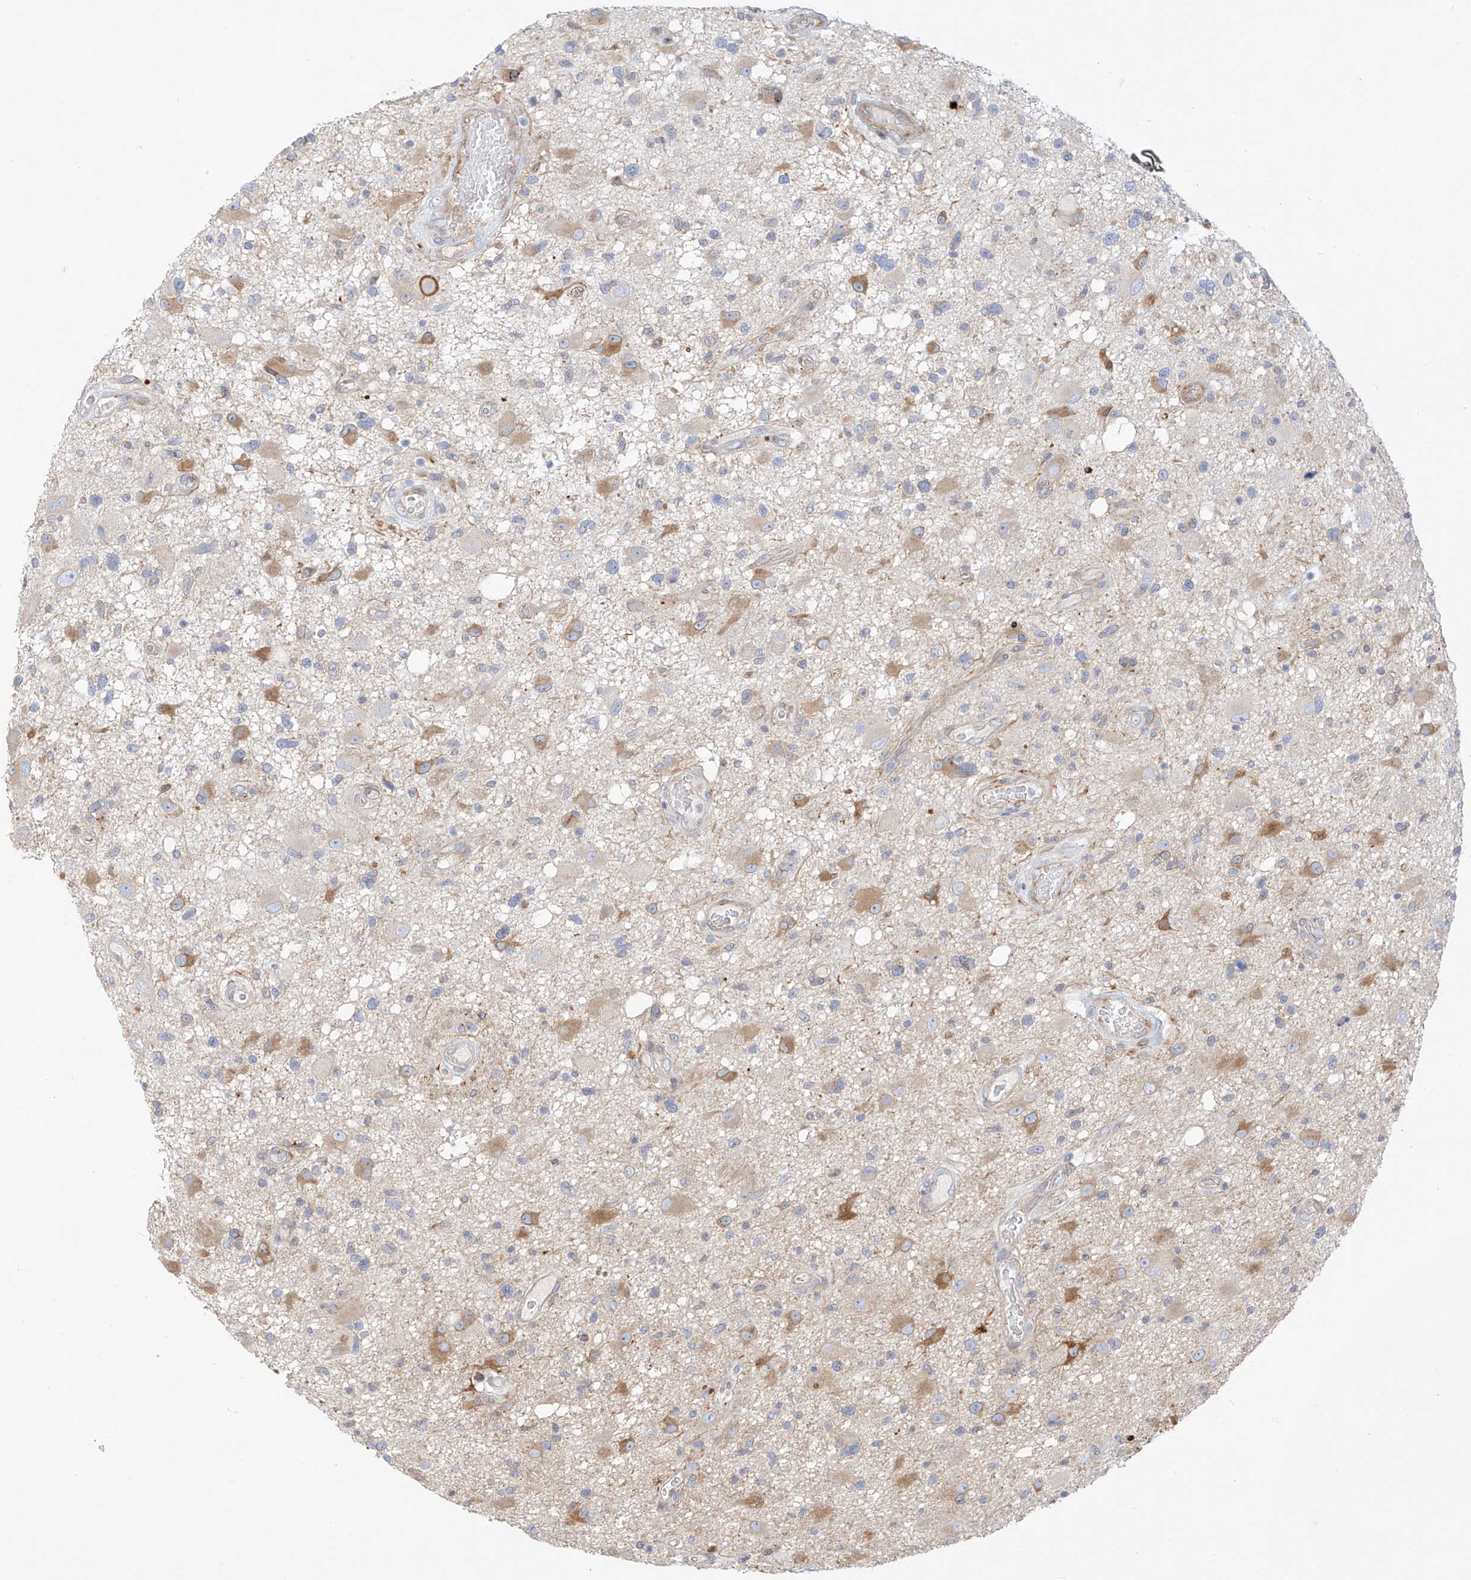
{"staining": {"intensity": "negative", "quantity": "none", "location": "none"}, "tissue": "glioma", "cell_type": "Tumor cells", "image_type": "cancer", "snomed": [{"axis": "morphology", "description": "Glioma, malignant, High grade"}, {"axis": "topography", "description": "Brain"}], "caption": "A high-resolution image shows immunohistochemistry (IHC) staining of glioma, which demonstrates no significant expression in tumor cells.", "gene": "PCYOX1", "patient": {"sex": "male", "age": 33}}